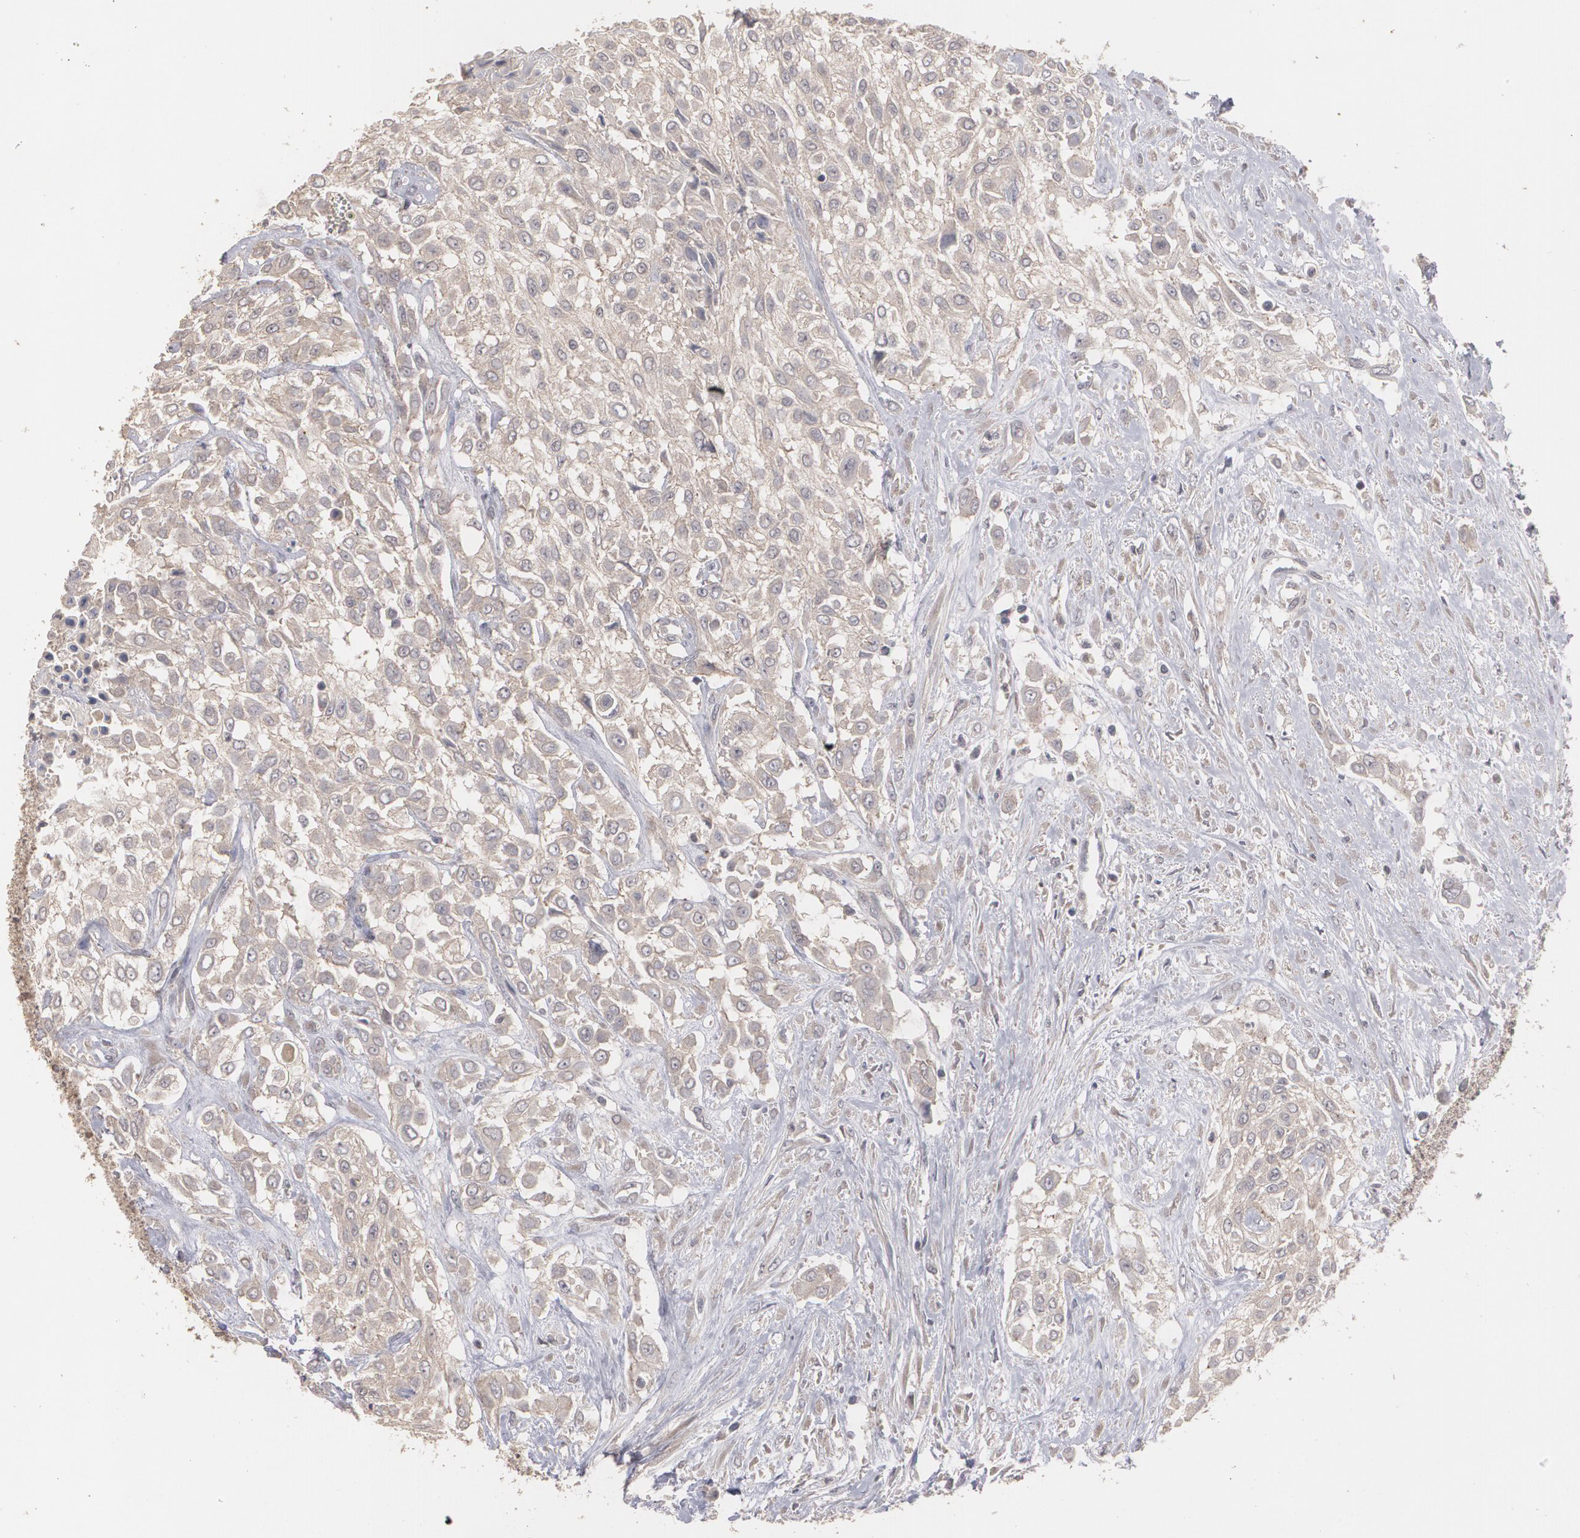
{"staining": {"intensity": "moderate", "quantity": ">75%", "location": "cytoplasmic/membranous"}, "tissue": "urothelial cancer", "cell_type": "Tumor cells", "image_type": "cancer", "snomed": [{"axis": "morphology", "description": "Urothelial carcinoma, High grade"}, {"axis": "topography", "description": "Urinary bladder"}], "caption": "DAB immunohistochemical staining of urothelial cancer shows moderate cytoplasmic/membranous protein staining in approximately >75% of tumor cells. (Stains: DAB in brown, nuclei in blue, Microscopy: brightfield microscopy at high magnification).", "gene": "ARF6", "patient": {"sex": "male", "age": 57}}